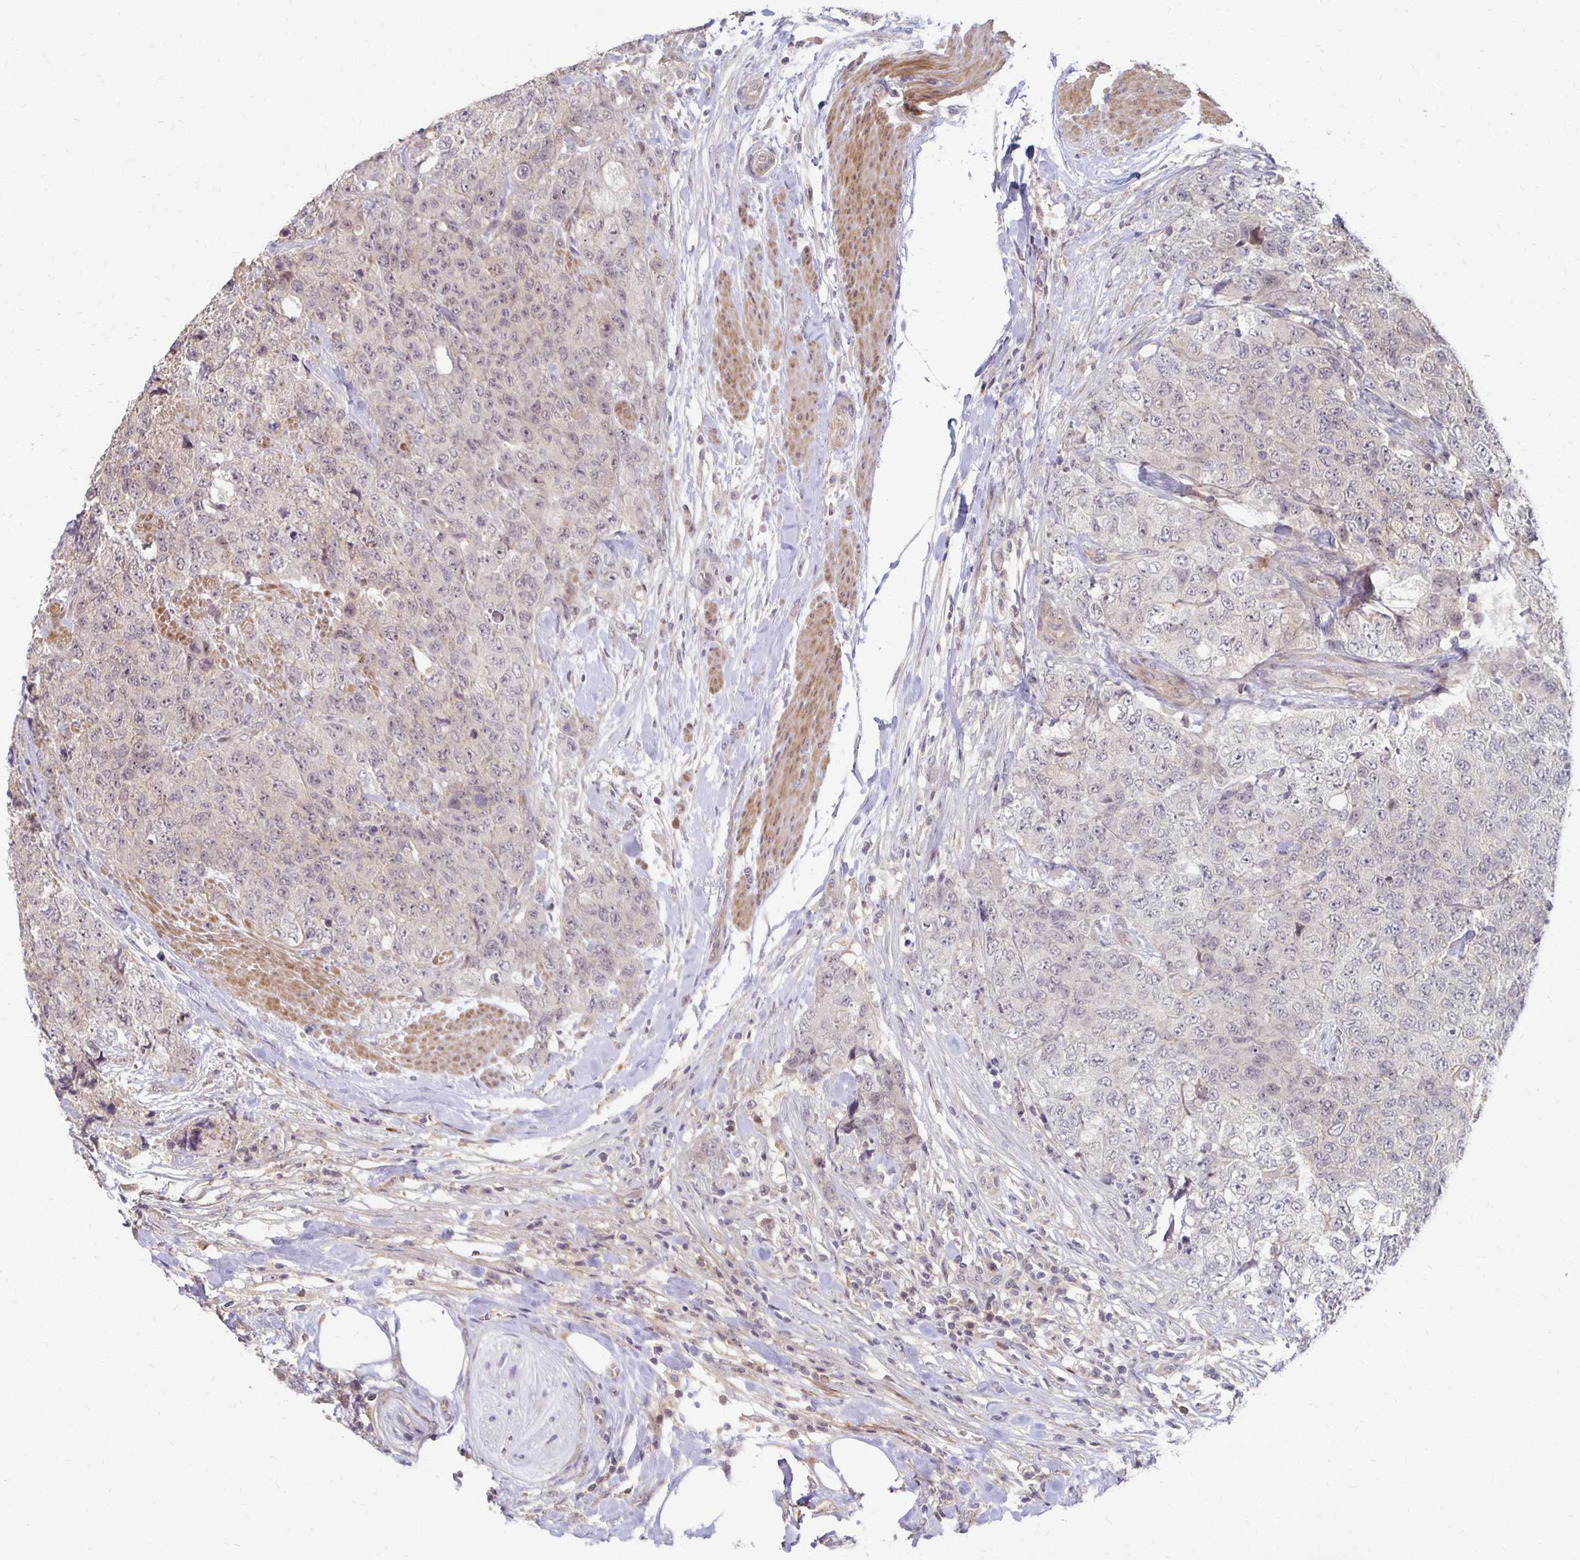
{"staining": {"intensity": "negative", "quantity": "none", "location": "none"}, "tissue": "urothelial cancer", "cell_type": "Tumor cells", "image_type": "cancer", "snomed": [{"axis": "morphology", "description": "Urothelial carcinoma, High grade"}, {"axis": "topography", "description": "Urinary bladder"}], "caption": "Immunohistochemical staining of human urothelial cancer shows no significant staining in tumor cells.", "gene": "PRKCB", "patient": {"sex": "female", "age": 78}}